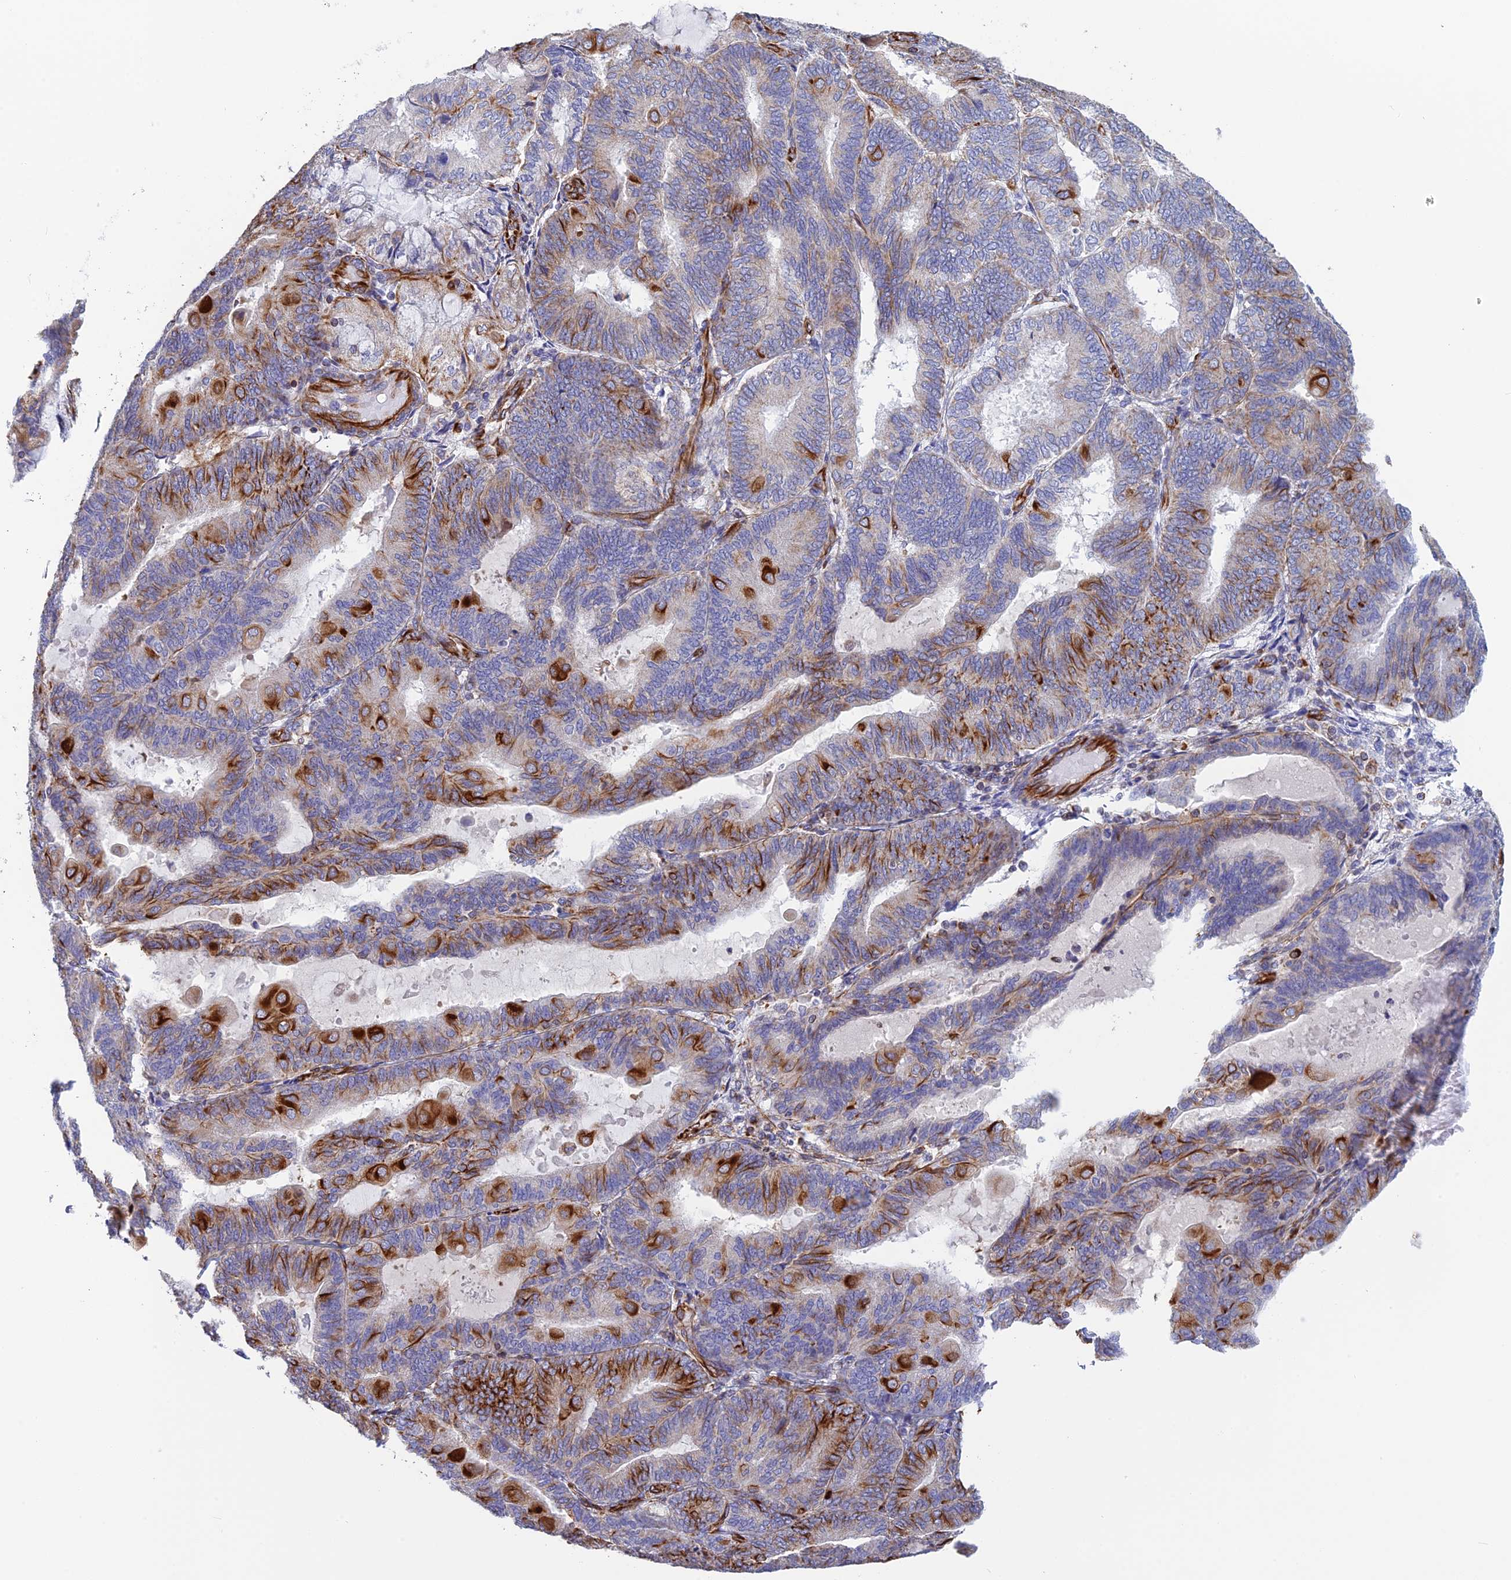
{"staining": {"intensity": "strong", "quantity": "<25%", "location": "cytoplasmic/membranous"}, "tissue": "endometrial cancer", "cell_type": "Tumor cells", "image_type": "cancer", "snomed": [{"axis": "morphology", "description": "Adenocarcinoma, NOS"}, {"axis": "topography", "description": "Endometrium"}], "caption": "A brown stain highlights strong cytoplasmic/membranous expression of a protein in human endometrial cancer tumor cells.", "gene": "FBXL20", "patient": {"sex": "female", "age": 81}}